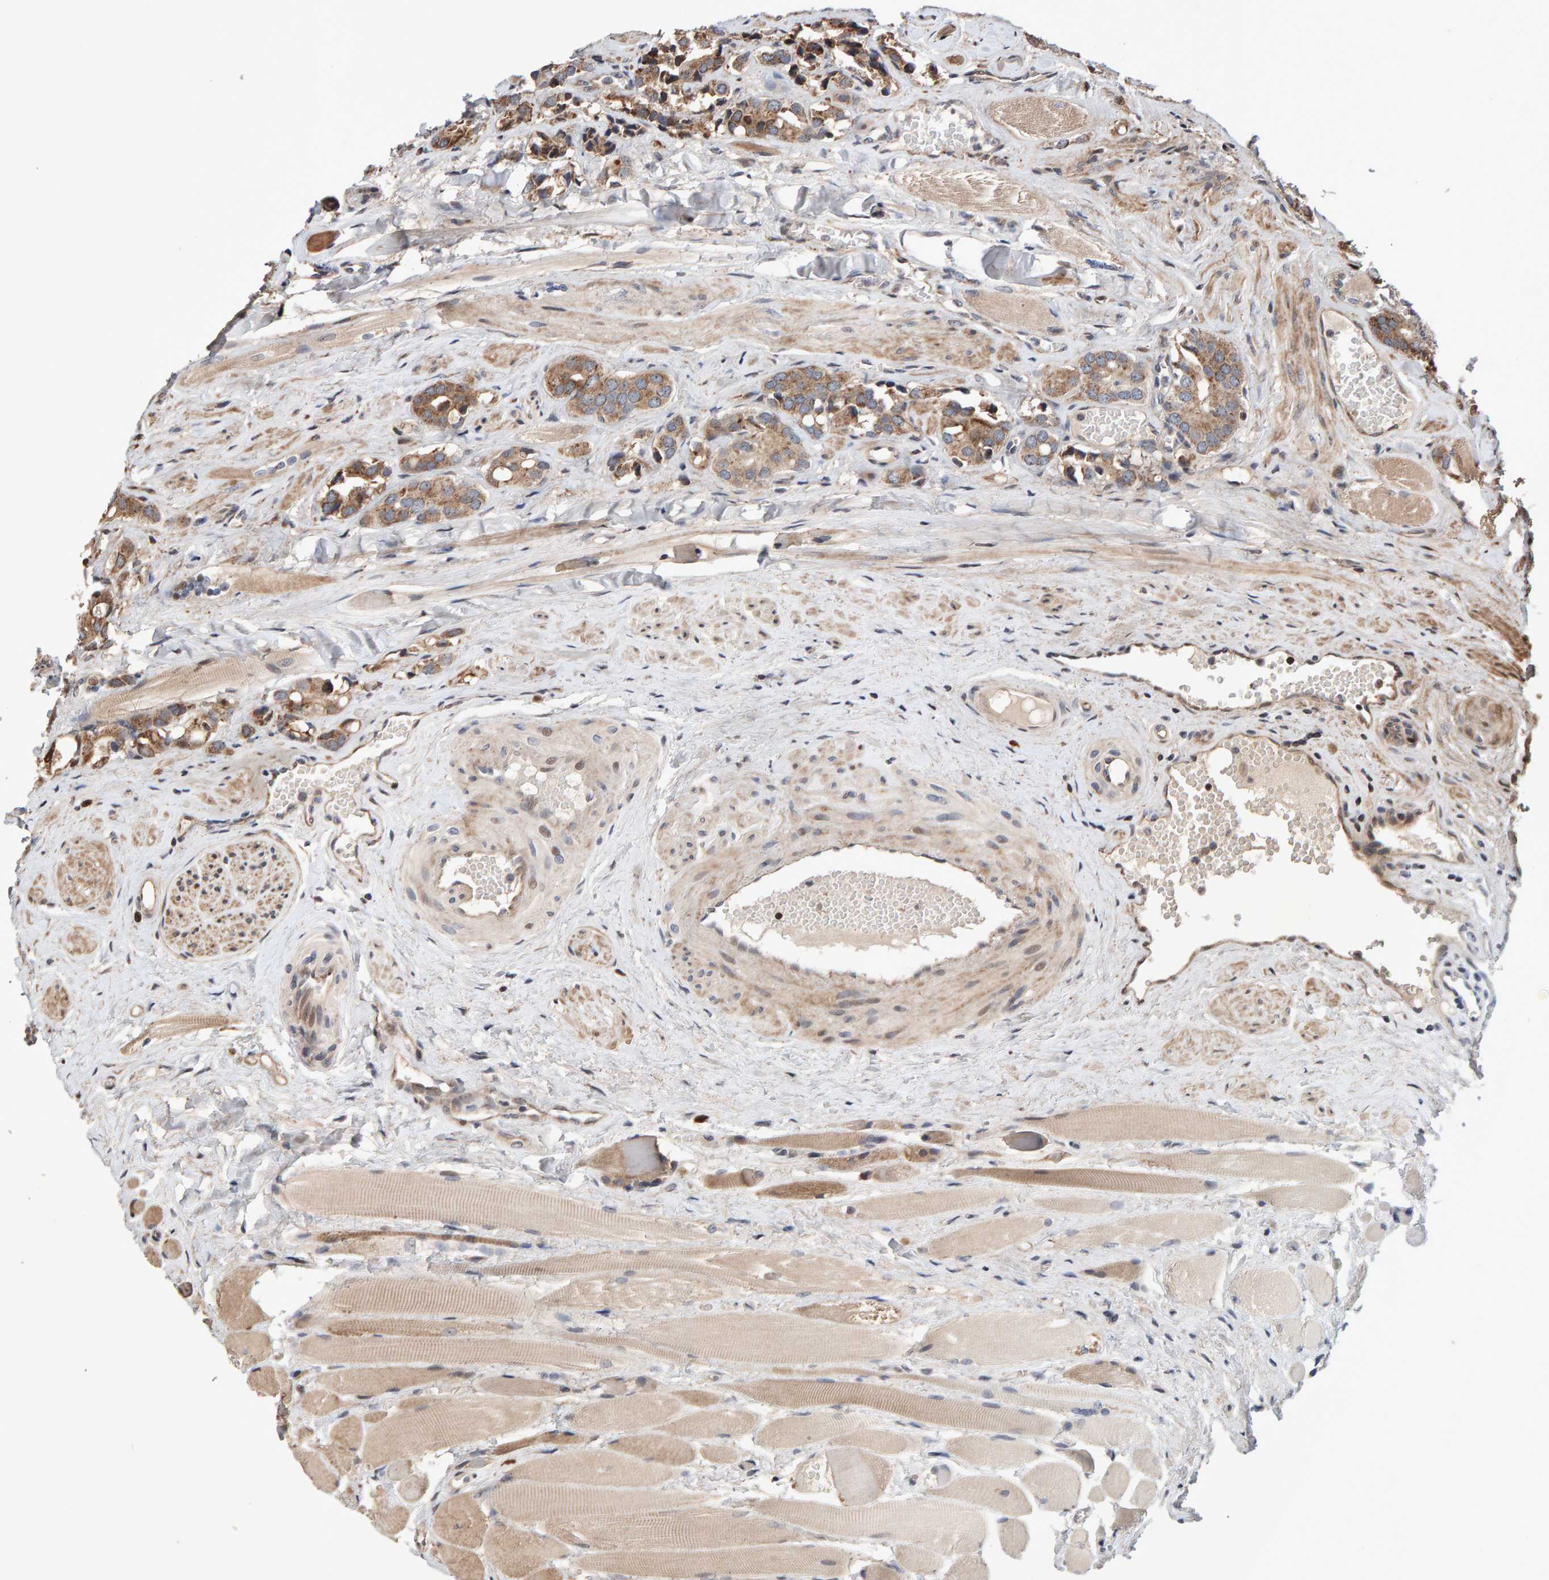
{"staining": {"intensity": "moderate", "quantity": ">75%", "location": "cytoplasmic/membranous"}, "tissue": "prostate cancer", "cell_type": "Tumor cells", "image_type": "cancer", "snomed": [{"axis": "morphology", "description": "Adenocarcinoma, High grade"}, {"axis": "topography", "description": "Prostate"}], "caption": "Moderate cytoplasmic/membranous positivity for a protein is seen in approximately >75% of tumor cells of prostate adenocarcinoma (high-grade) using immunohistochemistry.", "gene": "PECR", "patient": {"sex": "male", "age": 52}}